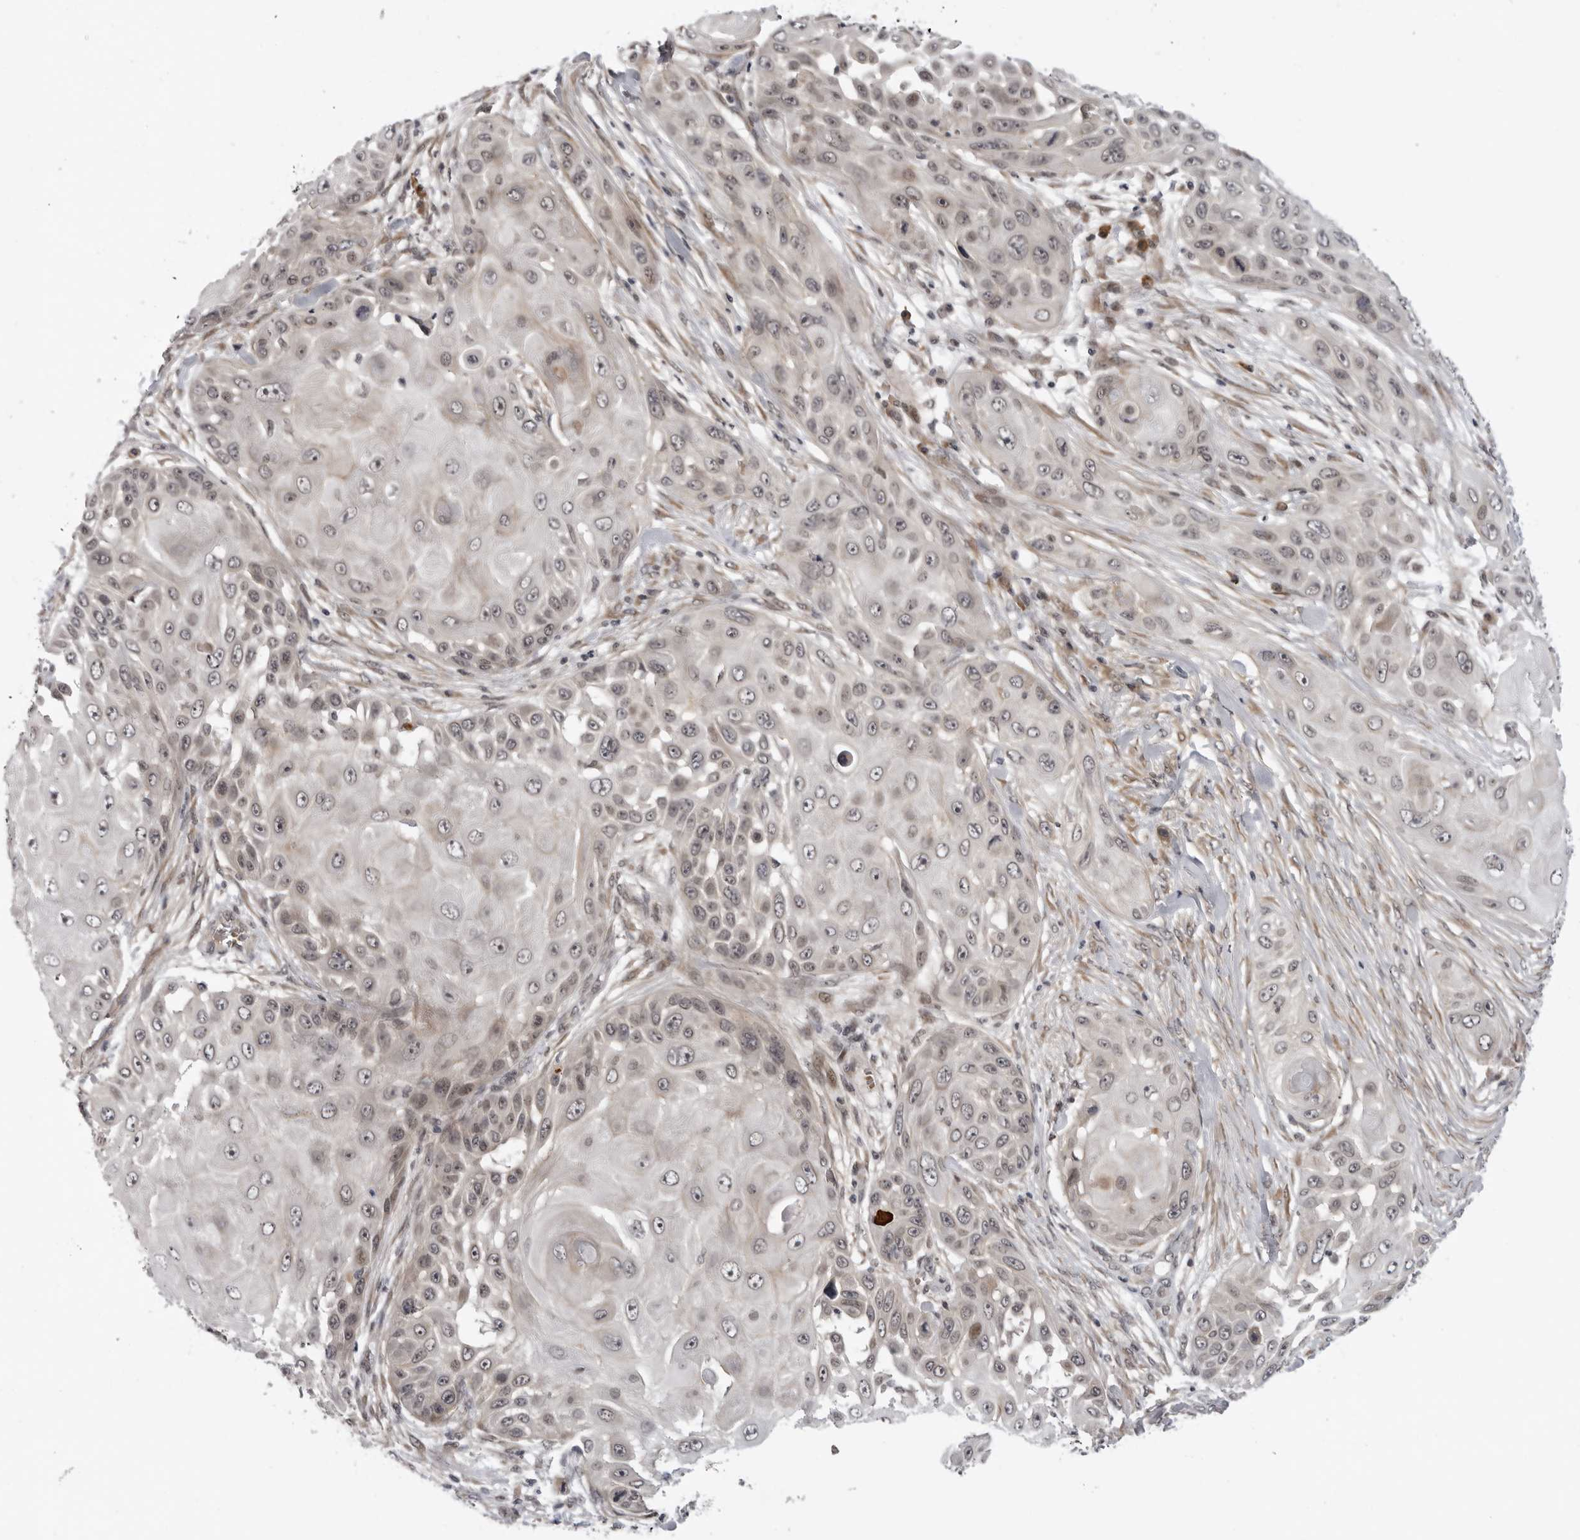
{"staining": {"intensity": "weak", "quantity": ">75%", "location": "nuclear"}, "tissue": "skin cancer", "cell_type": "Tumor cells", "image_type": "cancer", "snomed": [{"axis": "morphology", "description": "Squamous cell carcinoma, NOS"}, {"axis": "topography", "description": "Skin"}], "caption": "This photomicrograph demonstrates skin cancer (squamous cell carcinoma) stained with IHC to label a protein in brown. The nuclear of tumor cells show weak positivity for the protein. Nuclei are counter-stained blue.", "gene": "ALPK2", "patient": {"sex": "female", "age": 44}}